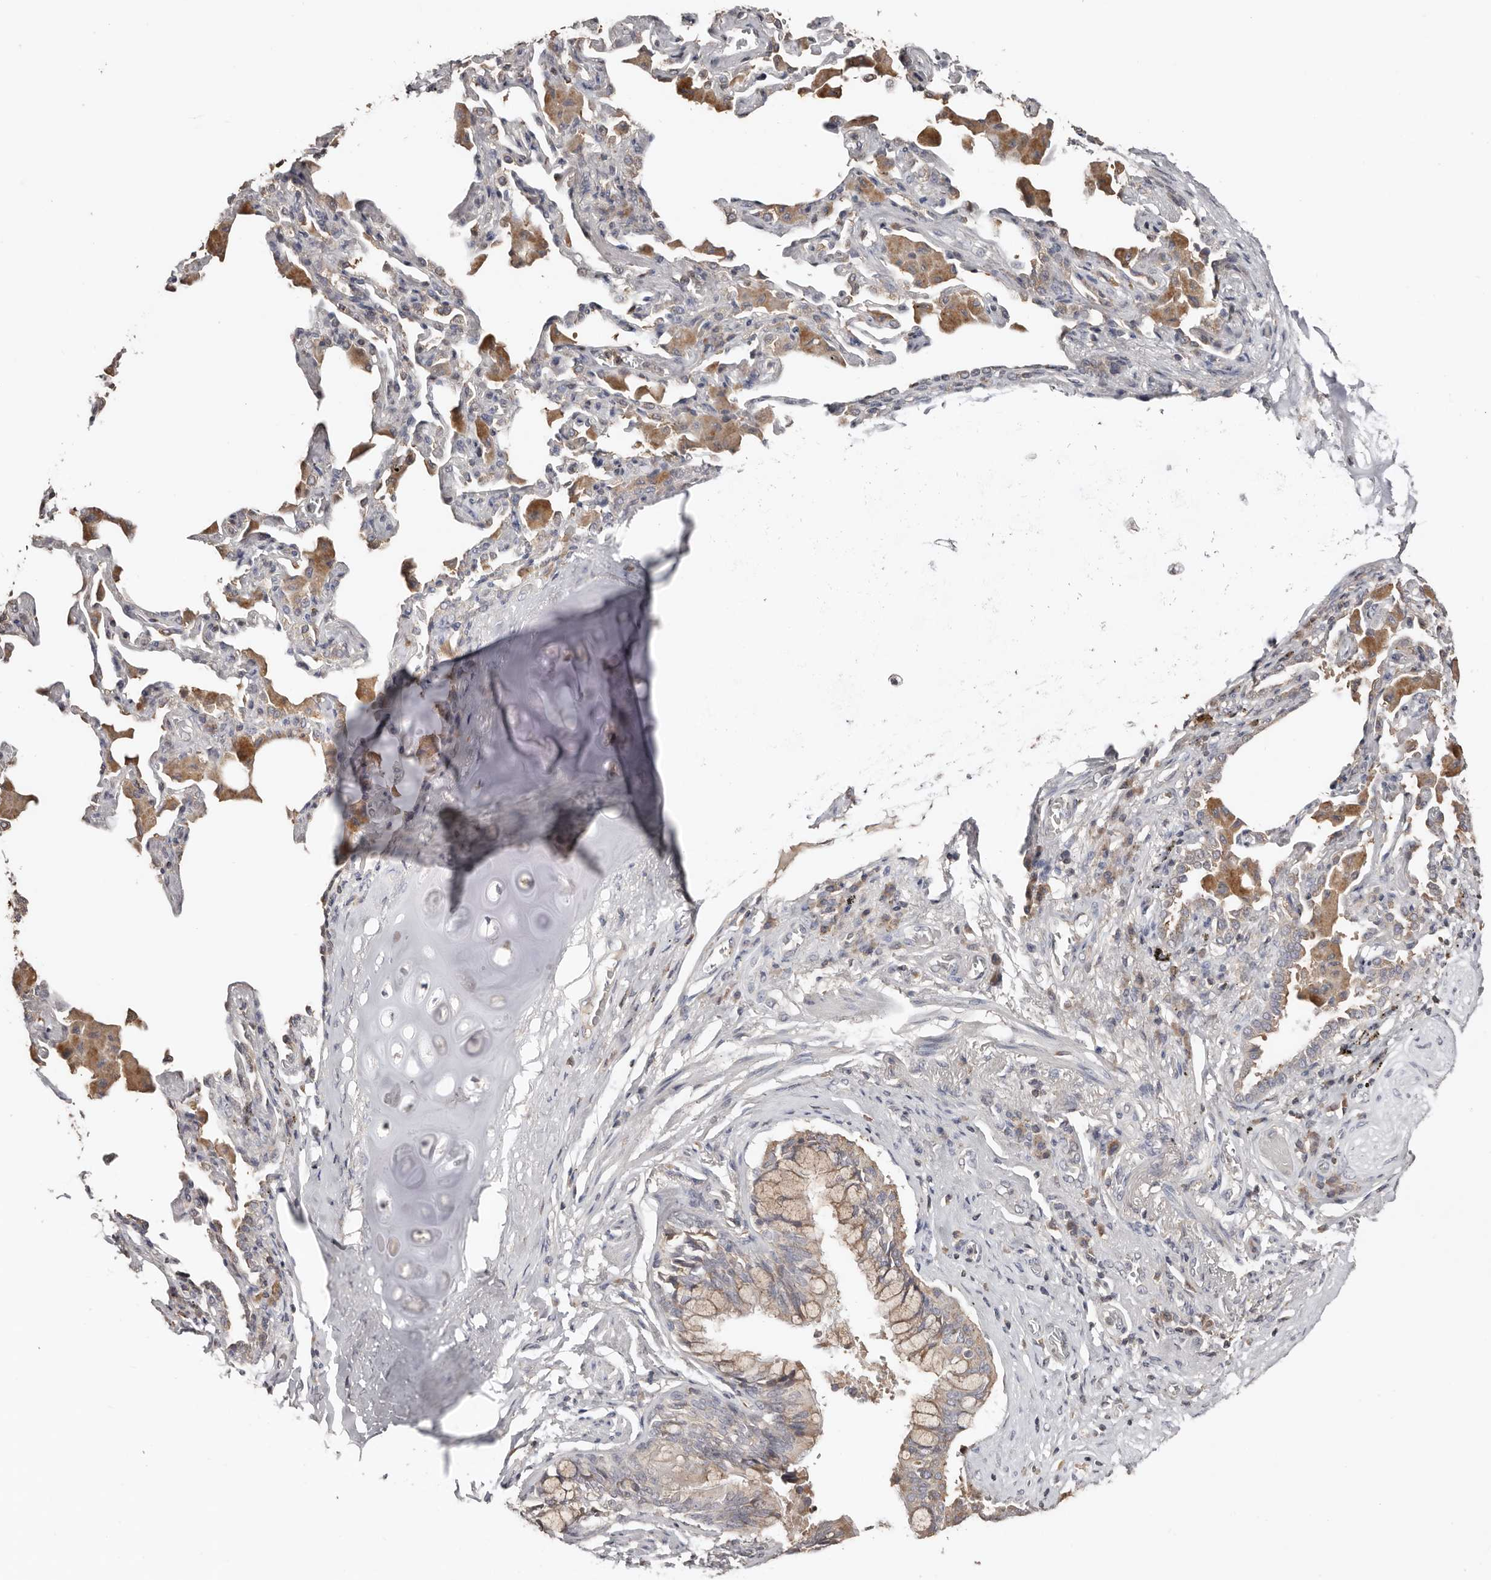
{"staining": {"intensity": "moderate", "quantity": ">75%", "location": "cytoplasmic/membranous"}, "tissue": "bronchus", "cell_type": "Respiratory epithelial cells", "image_type": "normal", "snomed": [{"axis": "morphology", "description": "Normal tissue, NOS"}, {"axis": "morphology", "description": "Inflammation, NOS"}, {"axis": "topography", "description": "Lung"}], "caption": "This histopathology image exhibits normal bronchus stained with immunohistochemistry to label a protein in brown. The cytoplasmic/membranous of respiratory epithelial cells show moderate positivity for the protein. Nuclei are counter-stained blue.", "gene": "SLC39A2", "patient": {"sex": "female", "age": 46}}